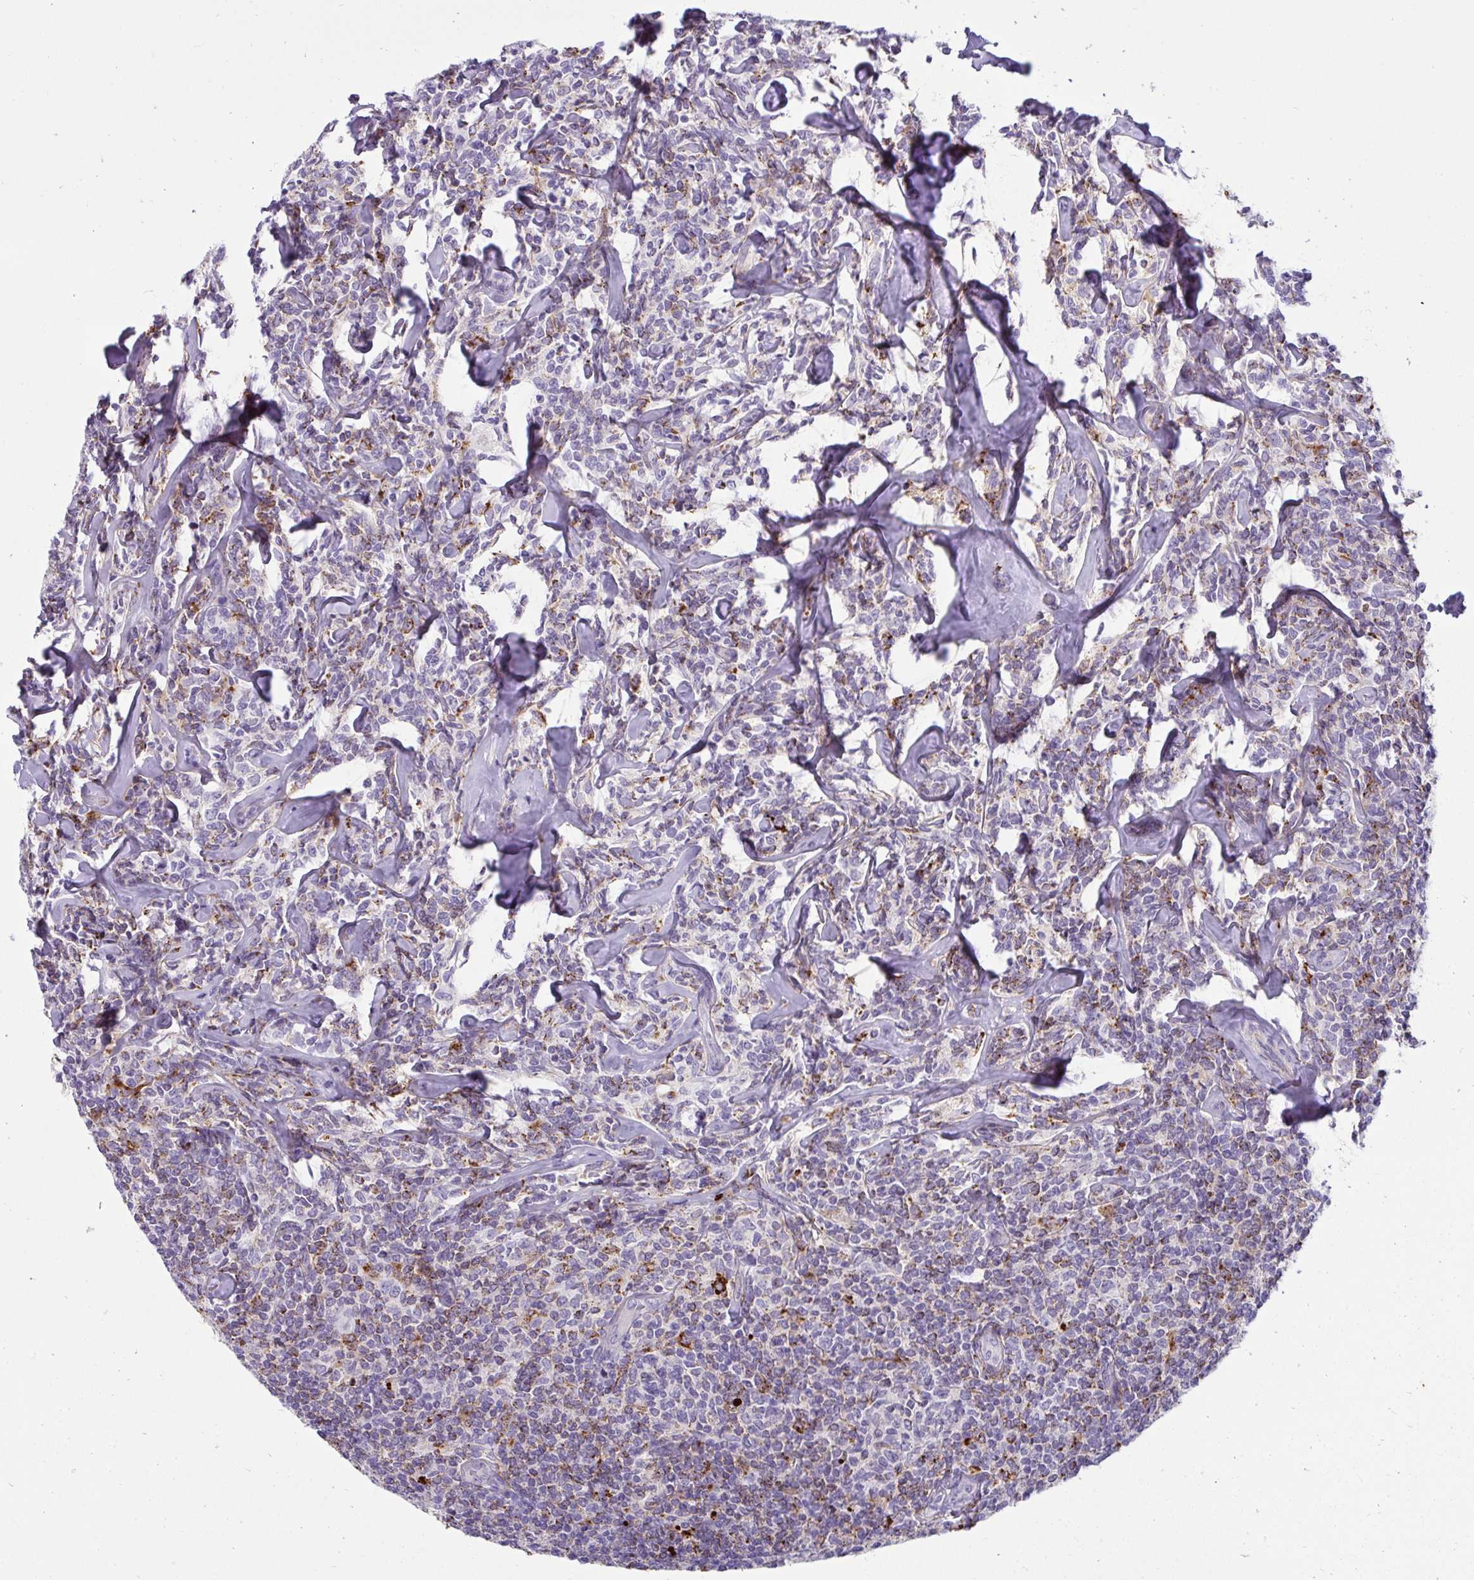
{"staining": {"intensity": "moderate", "quantity": "25%-75%", "location": "cytoplasmic/membranous"}, "tissue": "lymphoma", "cell_type": "Tumor cells", "image_type": "cancer", "snomed": [{"axis": "morphology", "description": "Malignant lymphoma, non-Hodgkin's type, Low grade"}, {"axis": "topography", "description": "Lymph node"}], "caption": "This is a micrograph of IHC staining of lymphoma, which shows moderate expression in the cytoplasmic/membranous of tumor cells.", "gene": "CTSZ", "patient": {"sex": "female", "age": 56}}